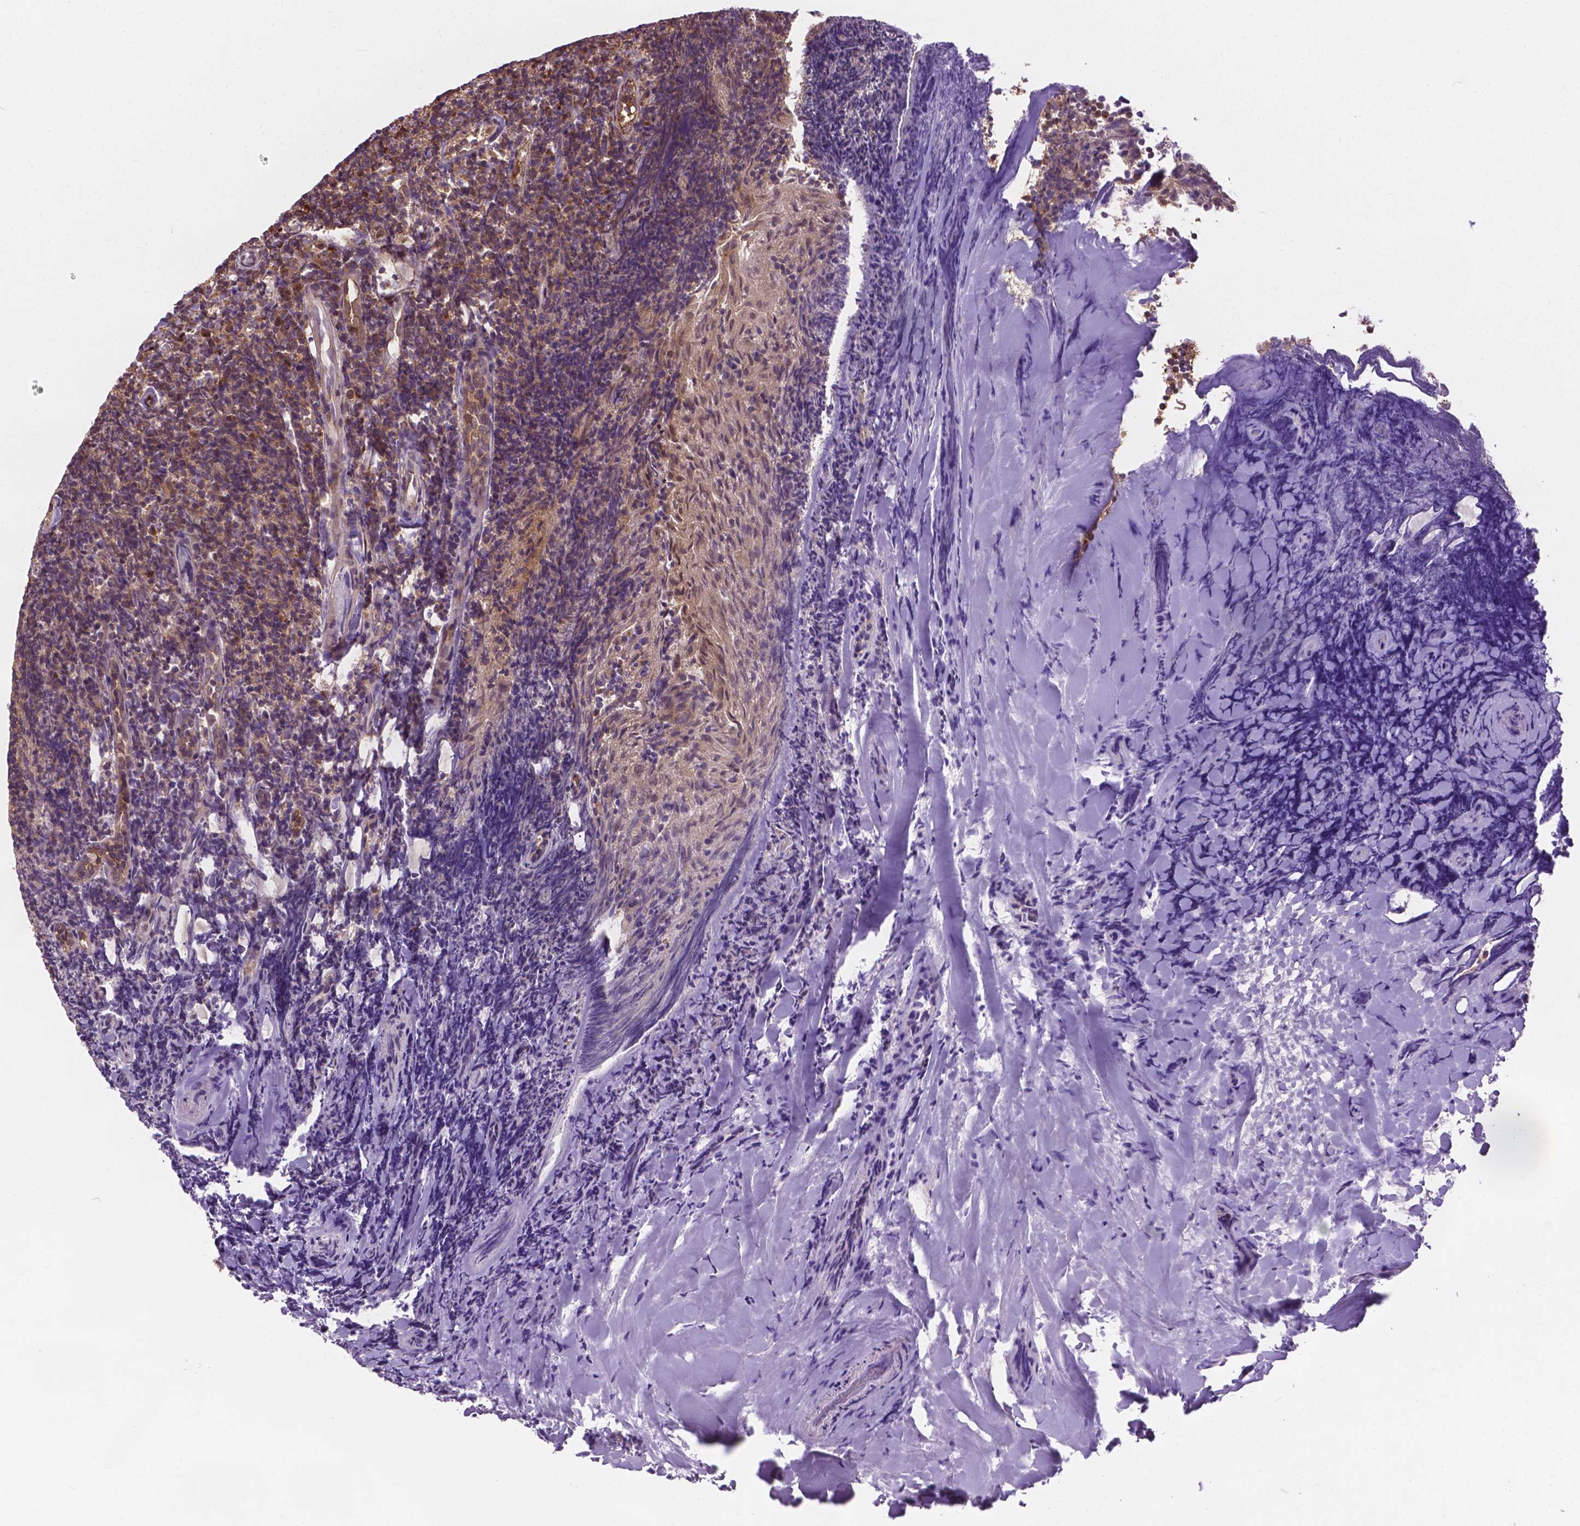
{"staining": {"intensity": "weak", "quantity": "25%-75%", "location": "cytoplasmic/membranous"}, "tissue": "tonsil", "cell_type": "Non-germinal center cells", "image_type": "normal", "snomed": [{"axis": "morphology", "description": "Normal tissue, NOS"}, {"axis": "topography", "description": "Tonsil"}], "caption": "Weak cytoplasmic/membranous staining for a protein is present in approximately 25%-75% of non-germinal center cells of unremarkable tonsil using IHC.", "gene": "PPP1CB", "patient": {"sex": "female", "age": 10}}